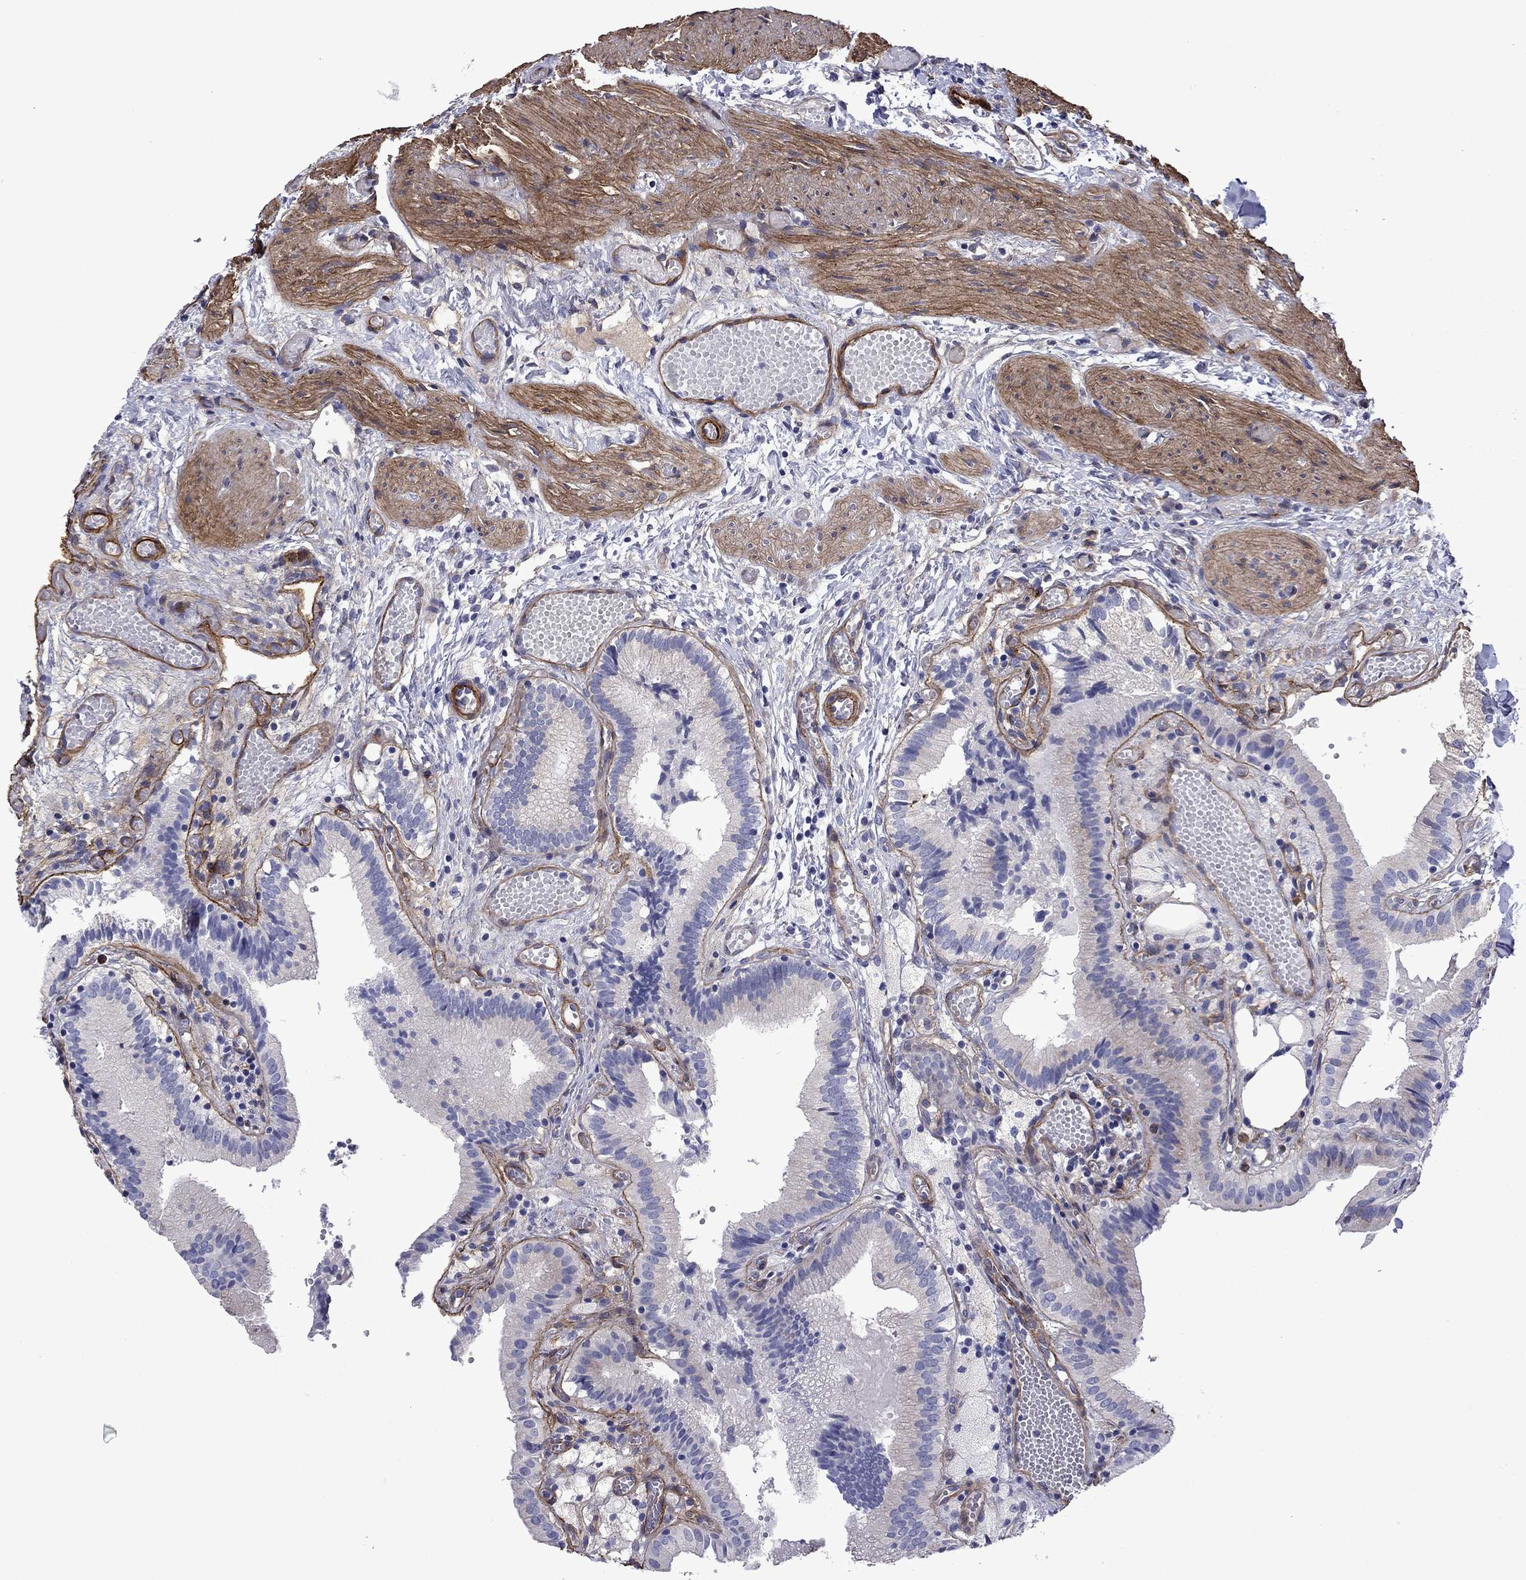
{"staining": {"intensity": "negative", "quantity": "none", "location": "none"}, "tissue": "gallbladder", "cell_type": "Glandular cells", "image_type": "normal", "snomed": [{"axis": "morphology", "description": "Normal tissue, NOS"}, {"axis": "topography", "description": "Gallbladder"}], "caption": "Immunohistochemical staining of benign human gallbladder shows no significant positivity in glandular cells. Brightfield microscopy of immunohistochemistry stained with DAB (brown) and hematoxylin (blue), captured at high magnification.", "gene": "HSPG2", "patient": {"sex": "female", "age": 24}}